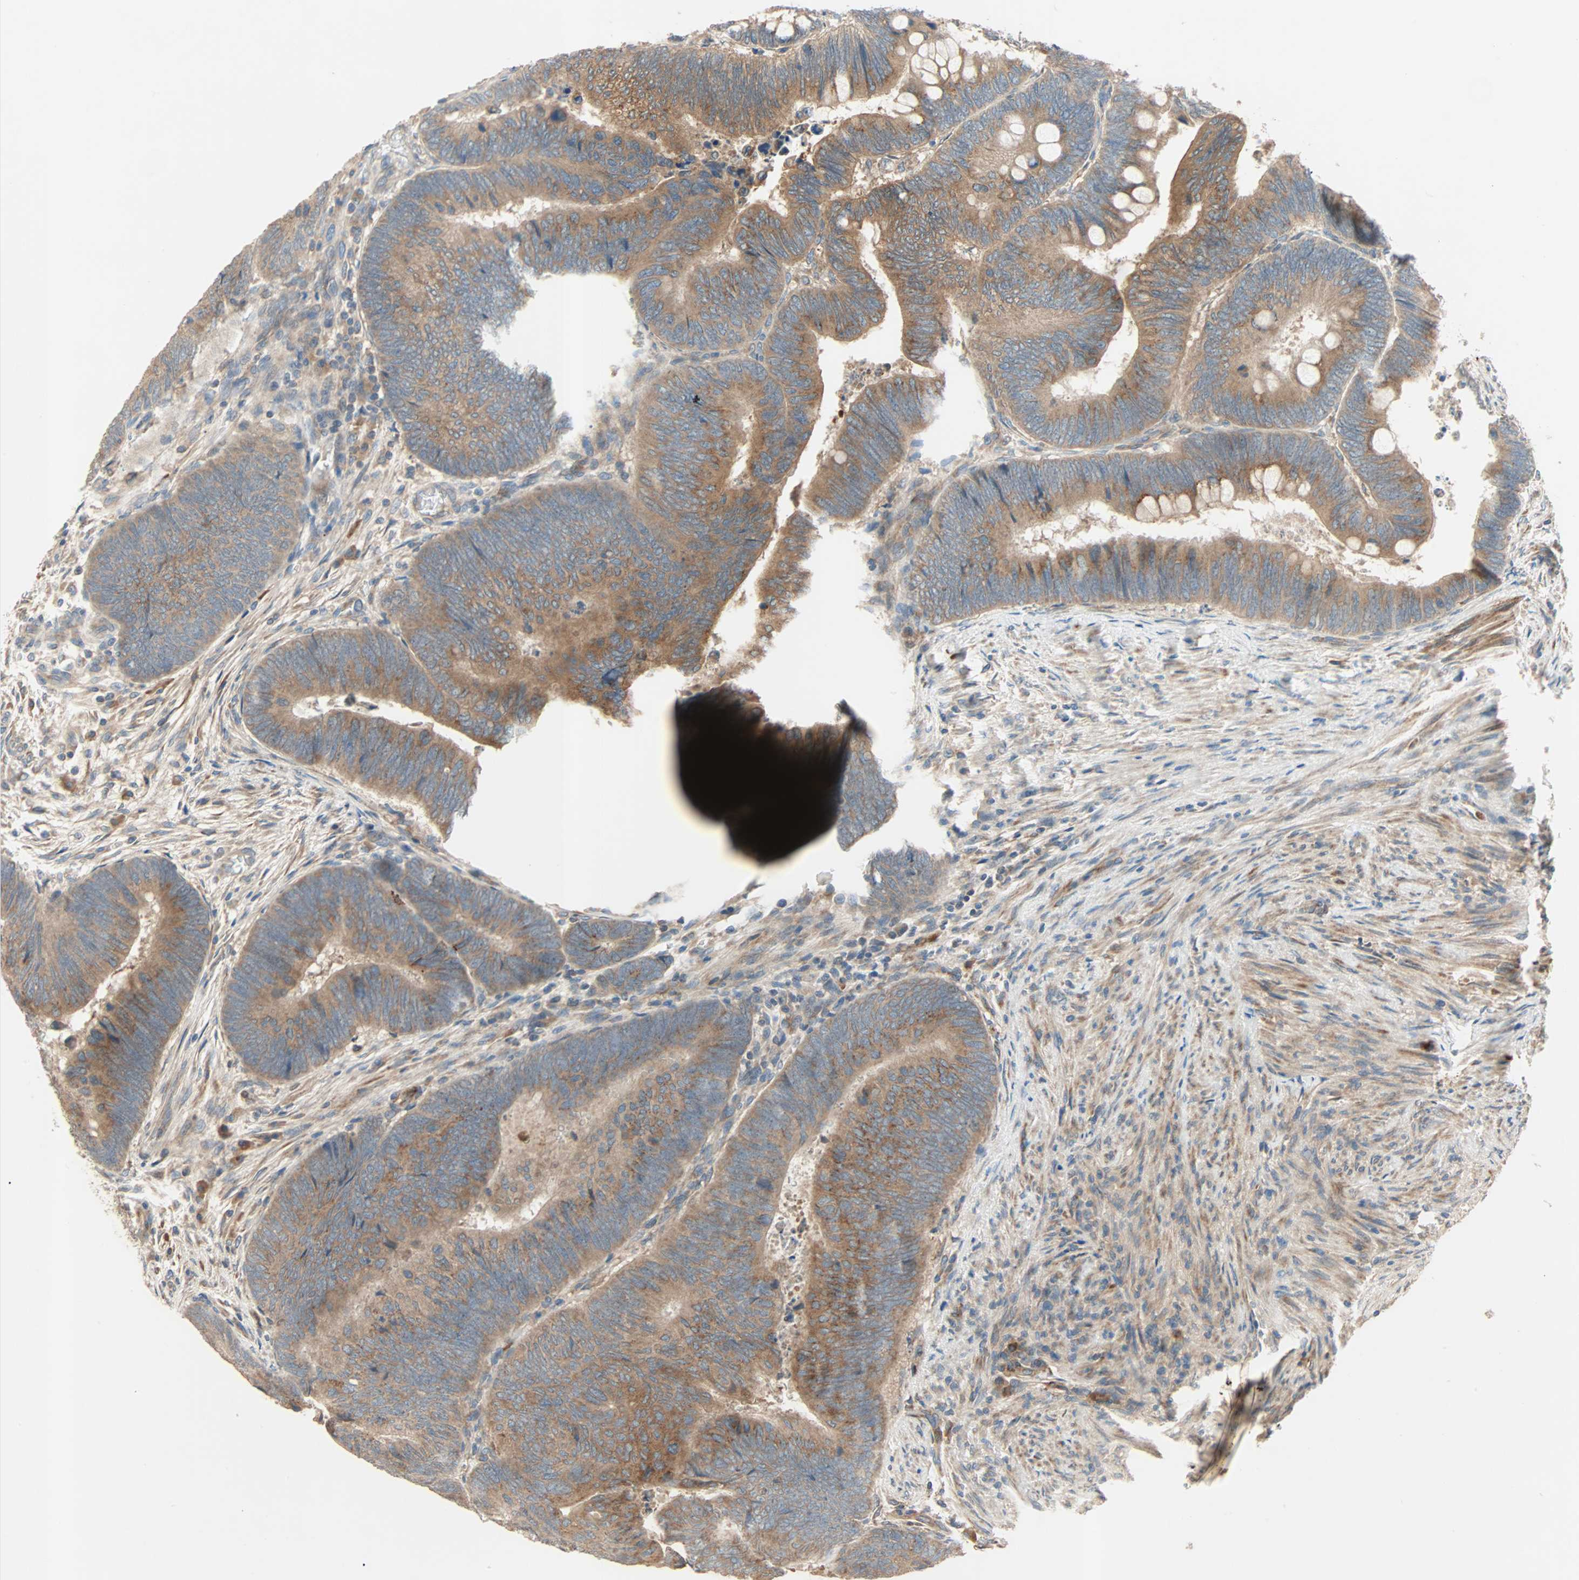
{"staining": {"intensity": "moderate", "quantity": ">75%", "location": "cytoplasmic/membranous"}, "tissue": "colorectal cancer", "cell_type": "Tumor cells", "image_type": "cancer", "snomed": [{"axis": "morphology", "description": "Normal tissue, NOS"}, {"axis": "morphology", "description": "Adenocarcinoma, NOS"}, {"axis": "topography", "description": "Rectum"}, {"axis": "topography", "description": "Peripheral nerve tissue"}], "caption": "A brown stain highlights moderate cytoplasmic/membranous expression of a protein in colorectal cancer (adenocarcinoma) tumor cells.", "gene": "XYLT1", "patient": {"sex": "male", "age": 92}}